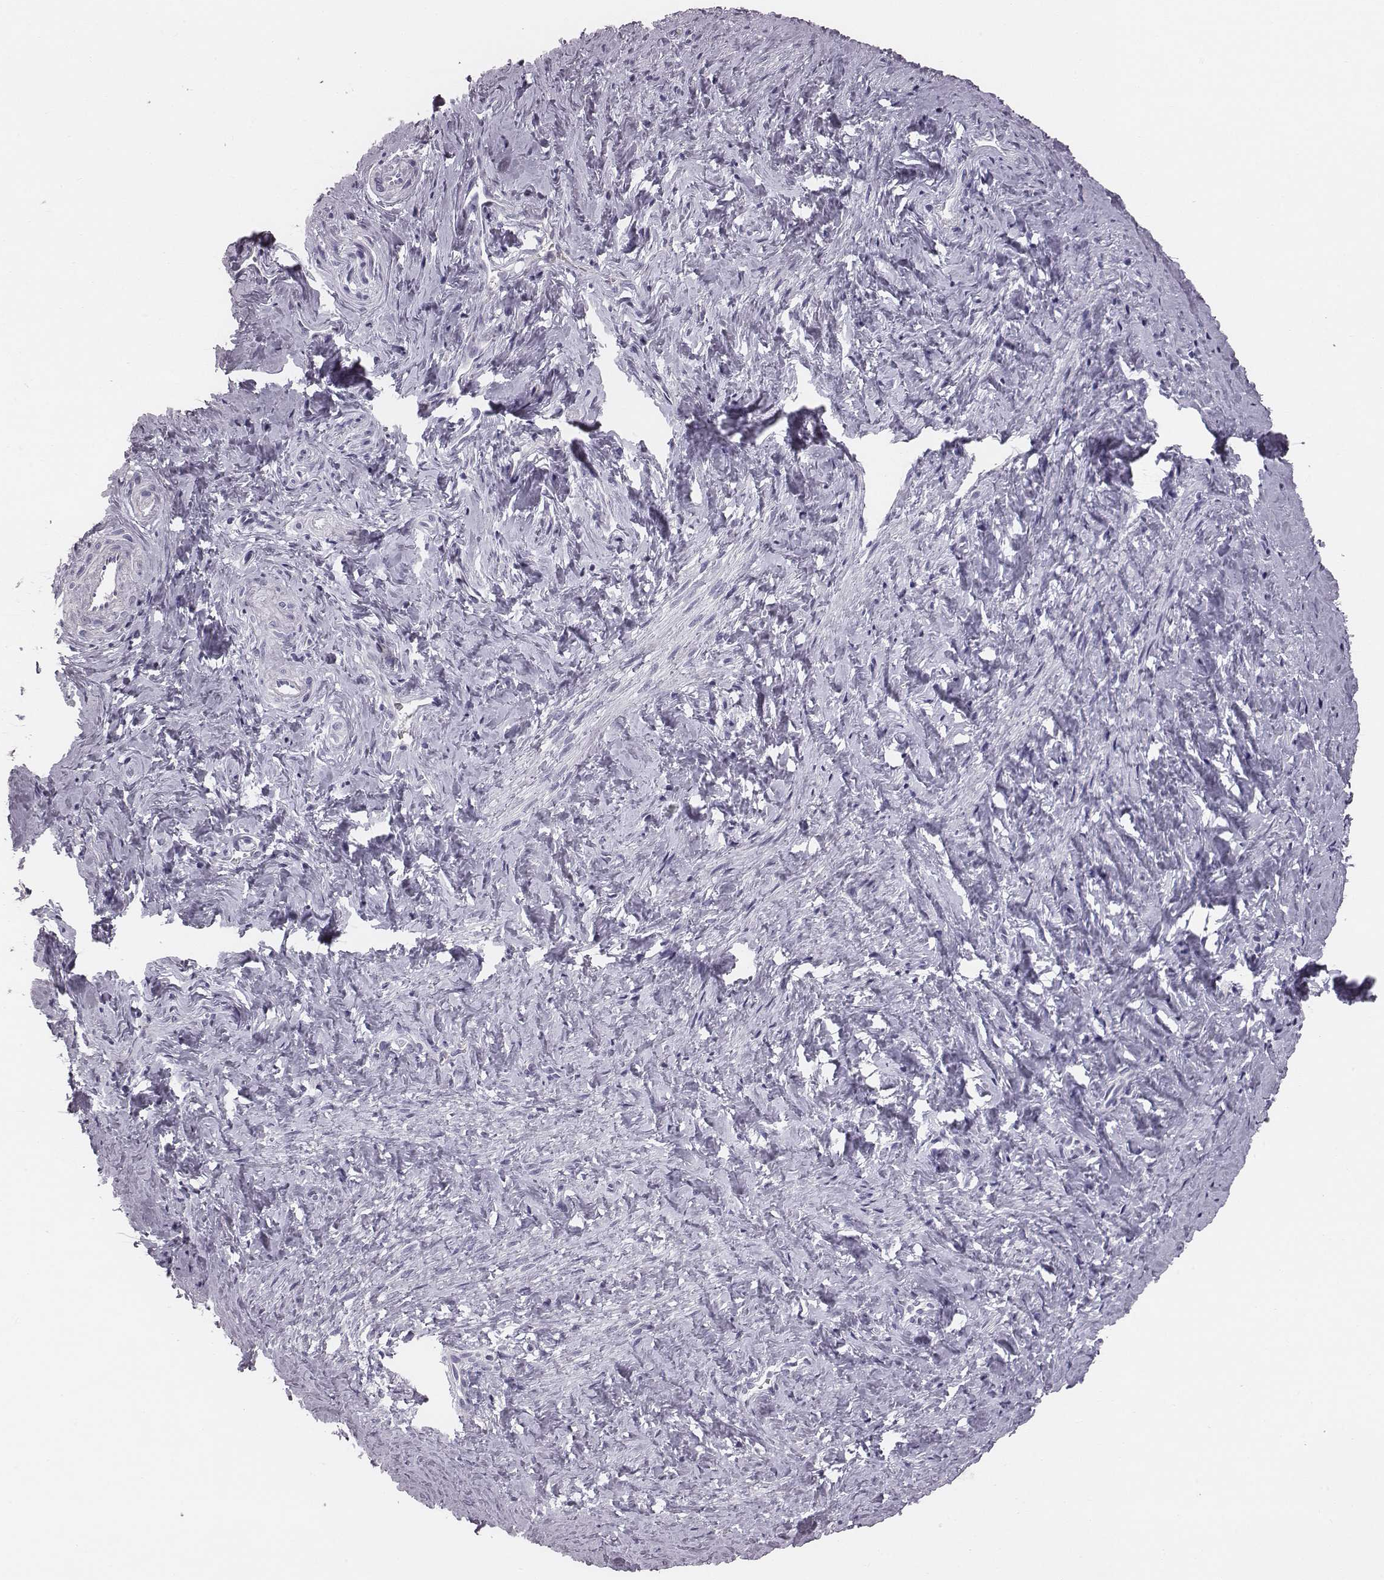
{"staining": {"intensity": "negative", "quantity": "none", "location": "none"}, "tissue": "vagina", "cell_type": "Squamous epithelial cells", "image_type": "normal", "snomed": [{"axis": "morphology", "description": "Normal tissue, NOS"}, {"axis": "topography", "description": "Vagina"}], "caption": "IHC image of unremarkable vagina: human vagina stained with DAB demonstrates no significant protein expression in squamous epithelial cells. (DAB immunohistochemistry visualized using brightfield microscopy, high magnification).", "gene": "HBZ", "patient": {"sex": "female", "age": 45}}